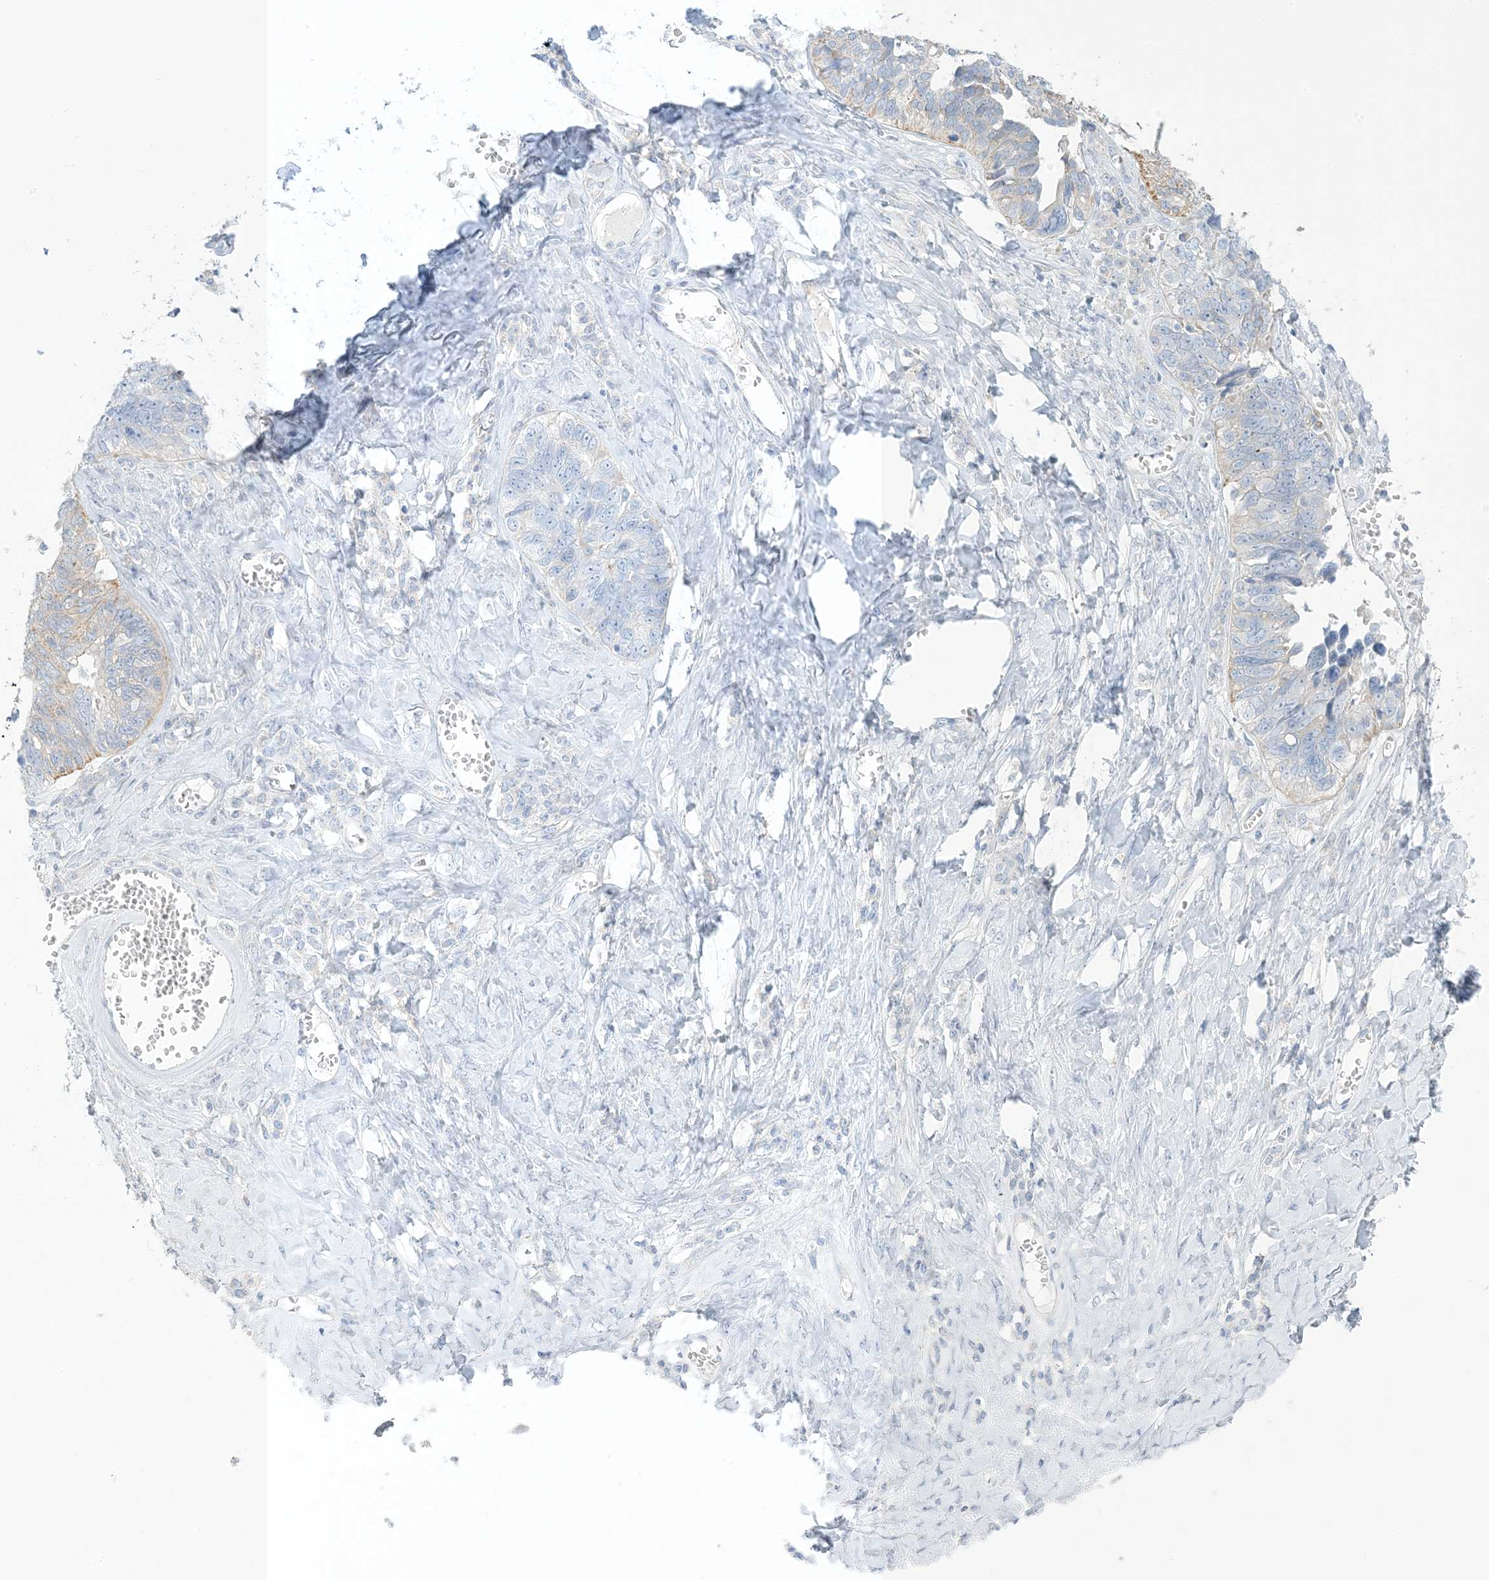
{"staining": {"intensity": "weak", "quantity": "<25%", "location": "cytoplasmic/membranous"}, "tissue": "ovarian cancer", "cell_type": "Tumor cells", "image_type": "cancer", "snomed": [{"axis": "morphology", "description": "Cystadenocarcinoma, serous, NOS"}, {"axis": "topography", "description": "Ovary"}], "caption": "An image of ovarian cancer (serous cystadenocarcinoma) stained for a protein shows no brown staining in tumor cells.", "gene": "XIRP2", "patient": {"sex": "female", "age": 79}}